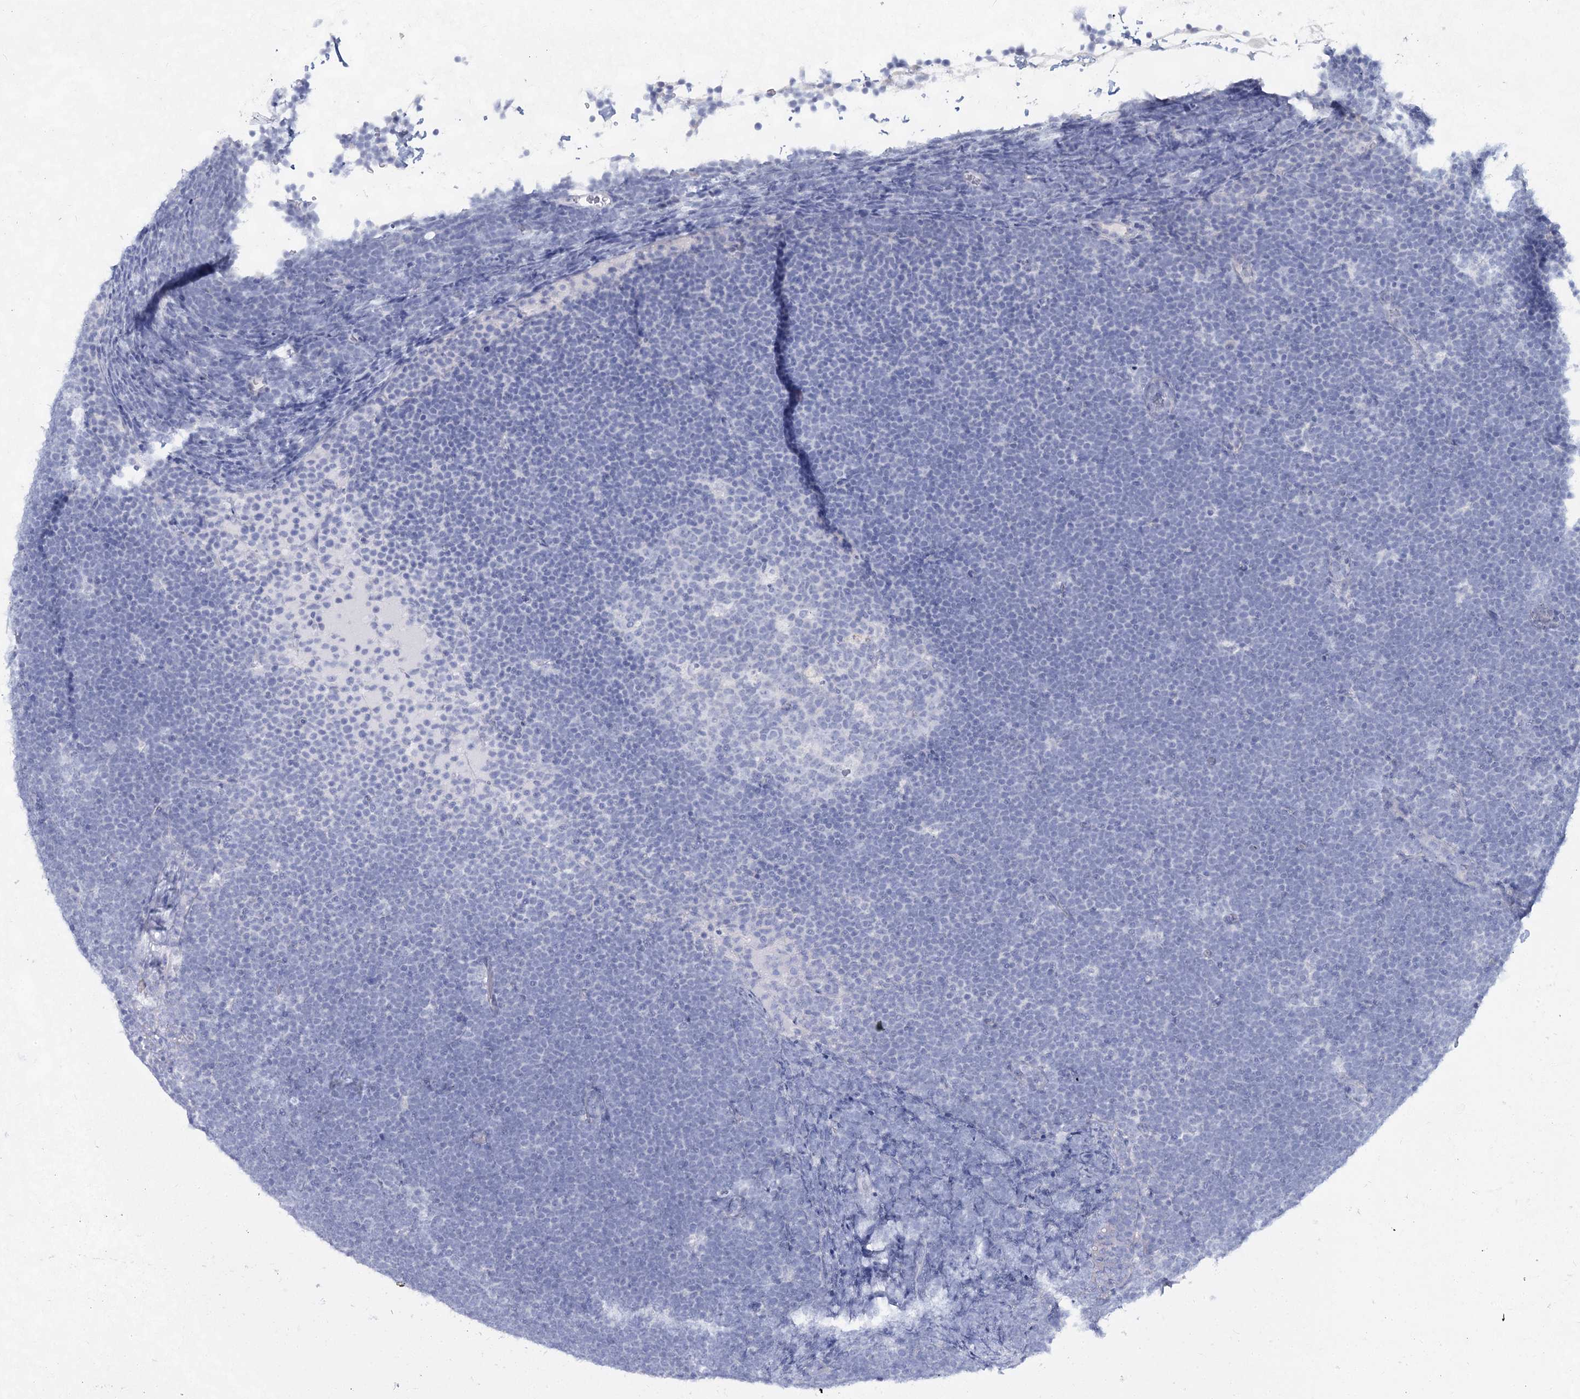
{"staining": {"intensity": "negative", "quantity": "none", "location": "none"}, "tissue": "lymphoma", "cell_type": "Tumor cells", "image_type": "cancer", "snomed": [{"axis": "morphology", "description": "Malignant lymphoma, non-Hodgkin's type, High grade"}, {"axis": "topography", "description": "Lymph node"}], "caption": "Protein analysis of lymphoma demonstrates no significant positivity in tumor cells.", "gene": "SLC17A2", "patient": {"sex": "male", "age": 13}}